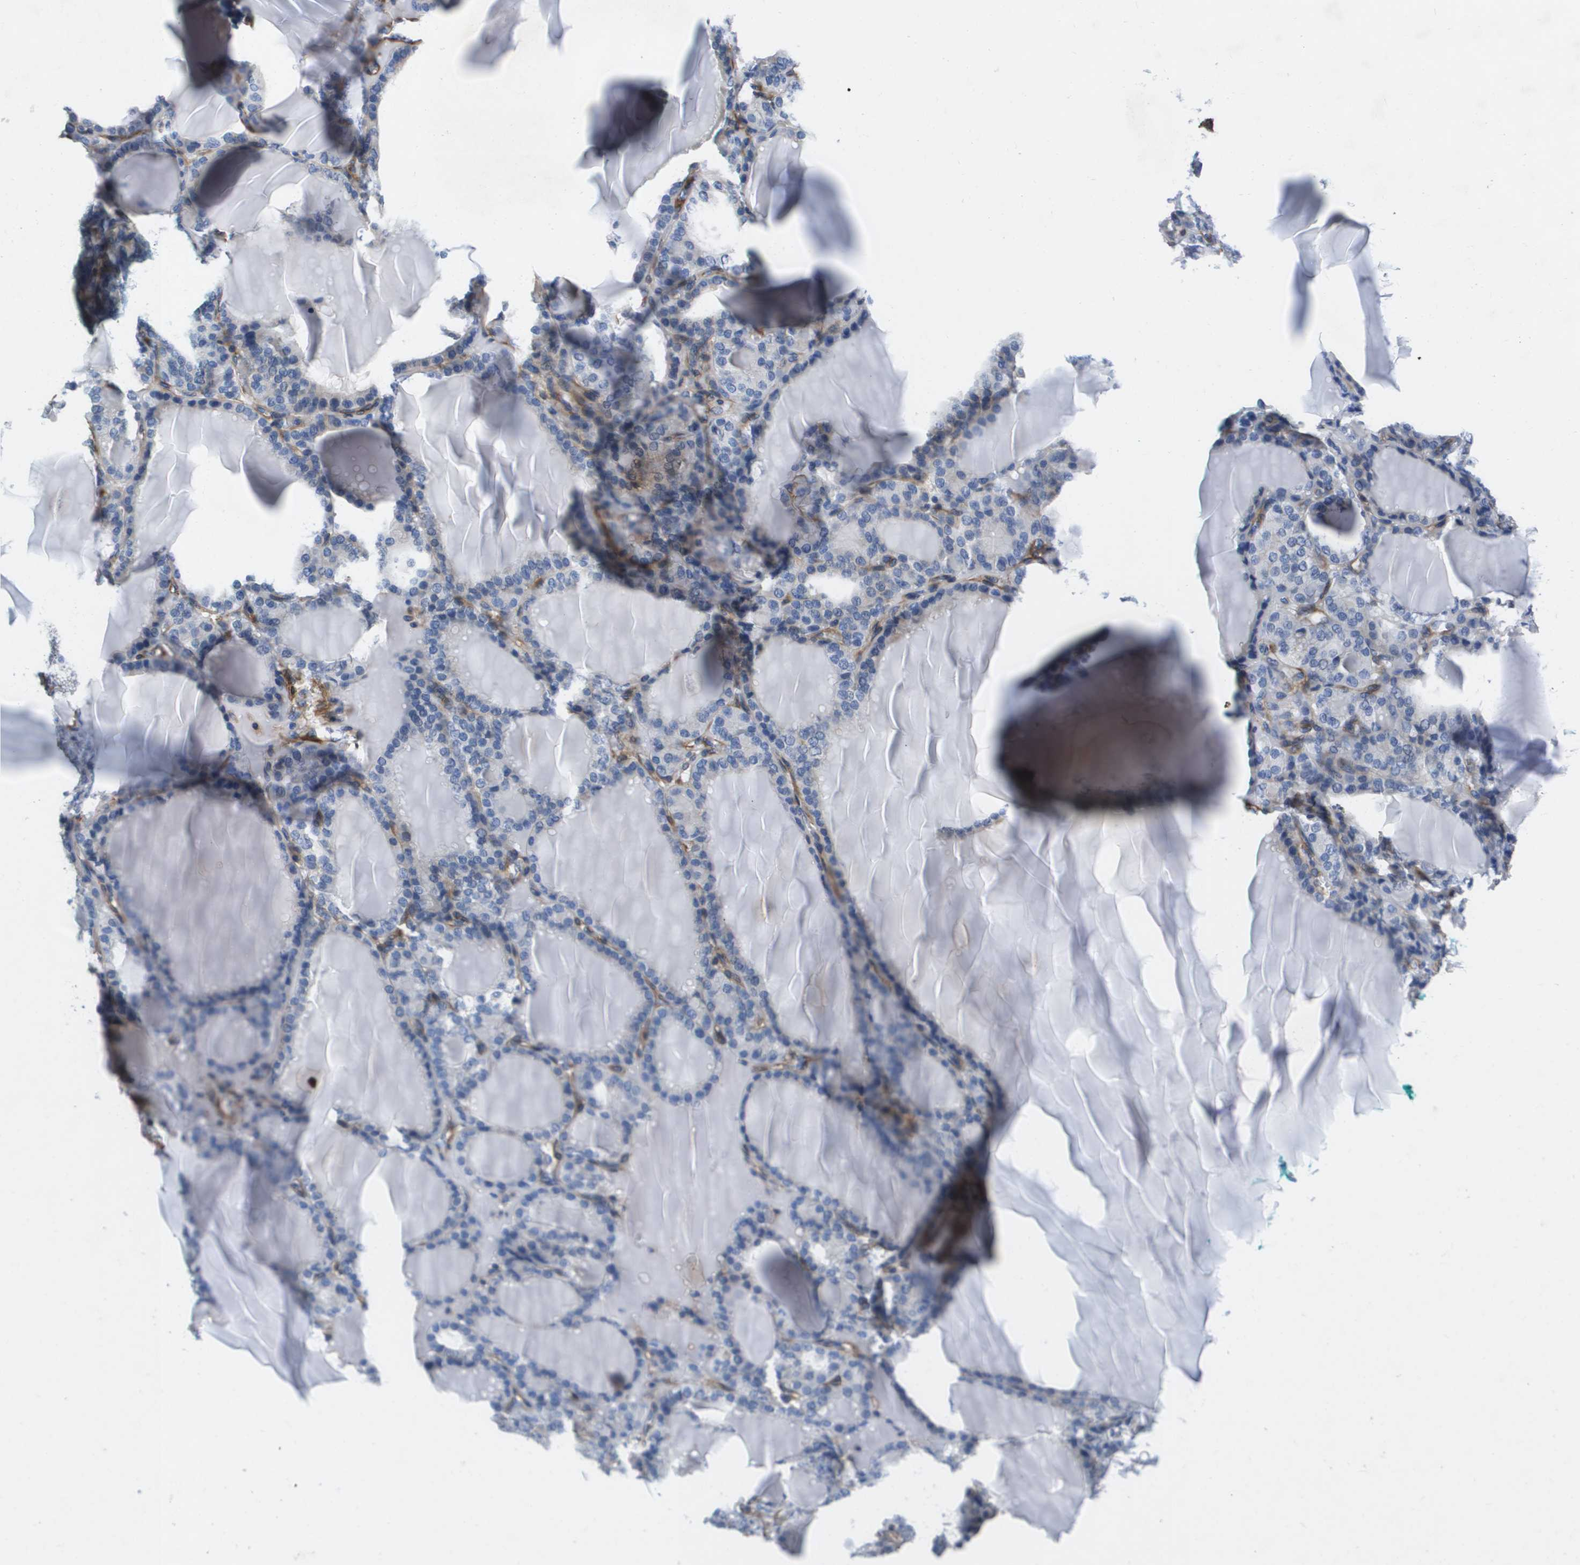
{"staining": {"intensity": "weak", "quantity": "<25%", "location": "cytoplasmic/membranous"}, "tissue": "thyroid gland", "cell_type": "Glandular cells", "image_type": "normal", "snomed": [{"axis": "morphology", "description": "Normal tissue, NOS"}, {"axis": "topography", "description": "Thyroid gland"}], "caption": "This is a micrograph of immunohistochemistry (IHC) staining of unremarkable thyroid gland, which shows no positivity in glandular cells. Nuclei are stained in blue.", "gene": "LPP", "patient": {"sex": "female", "age": 28}}